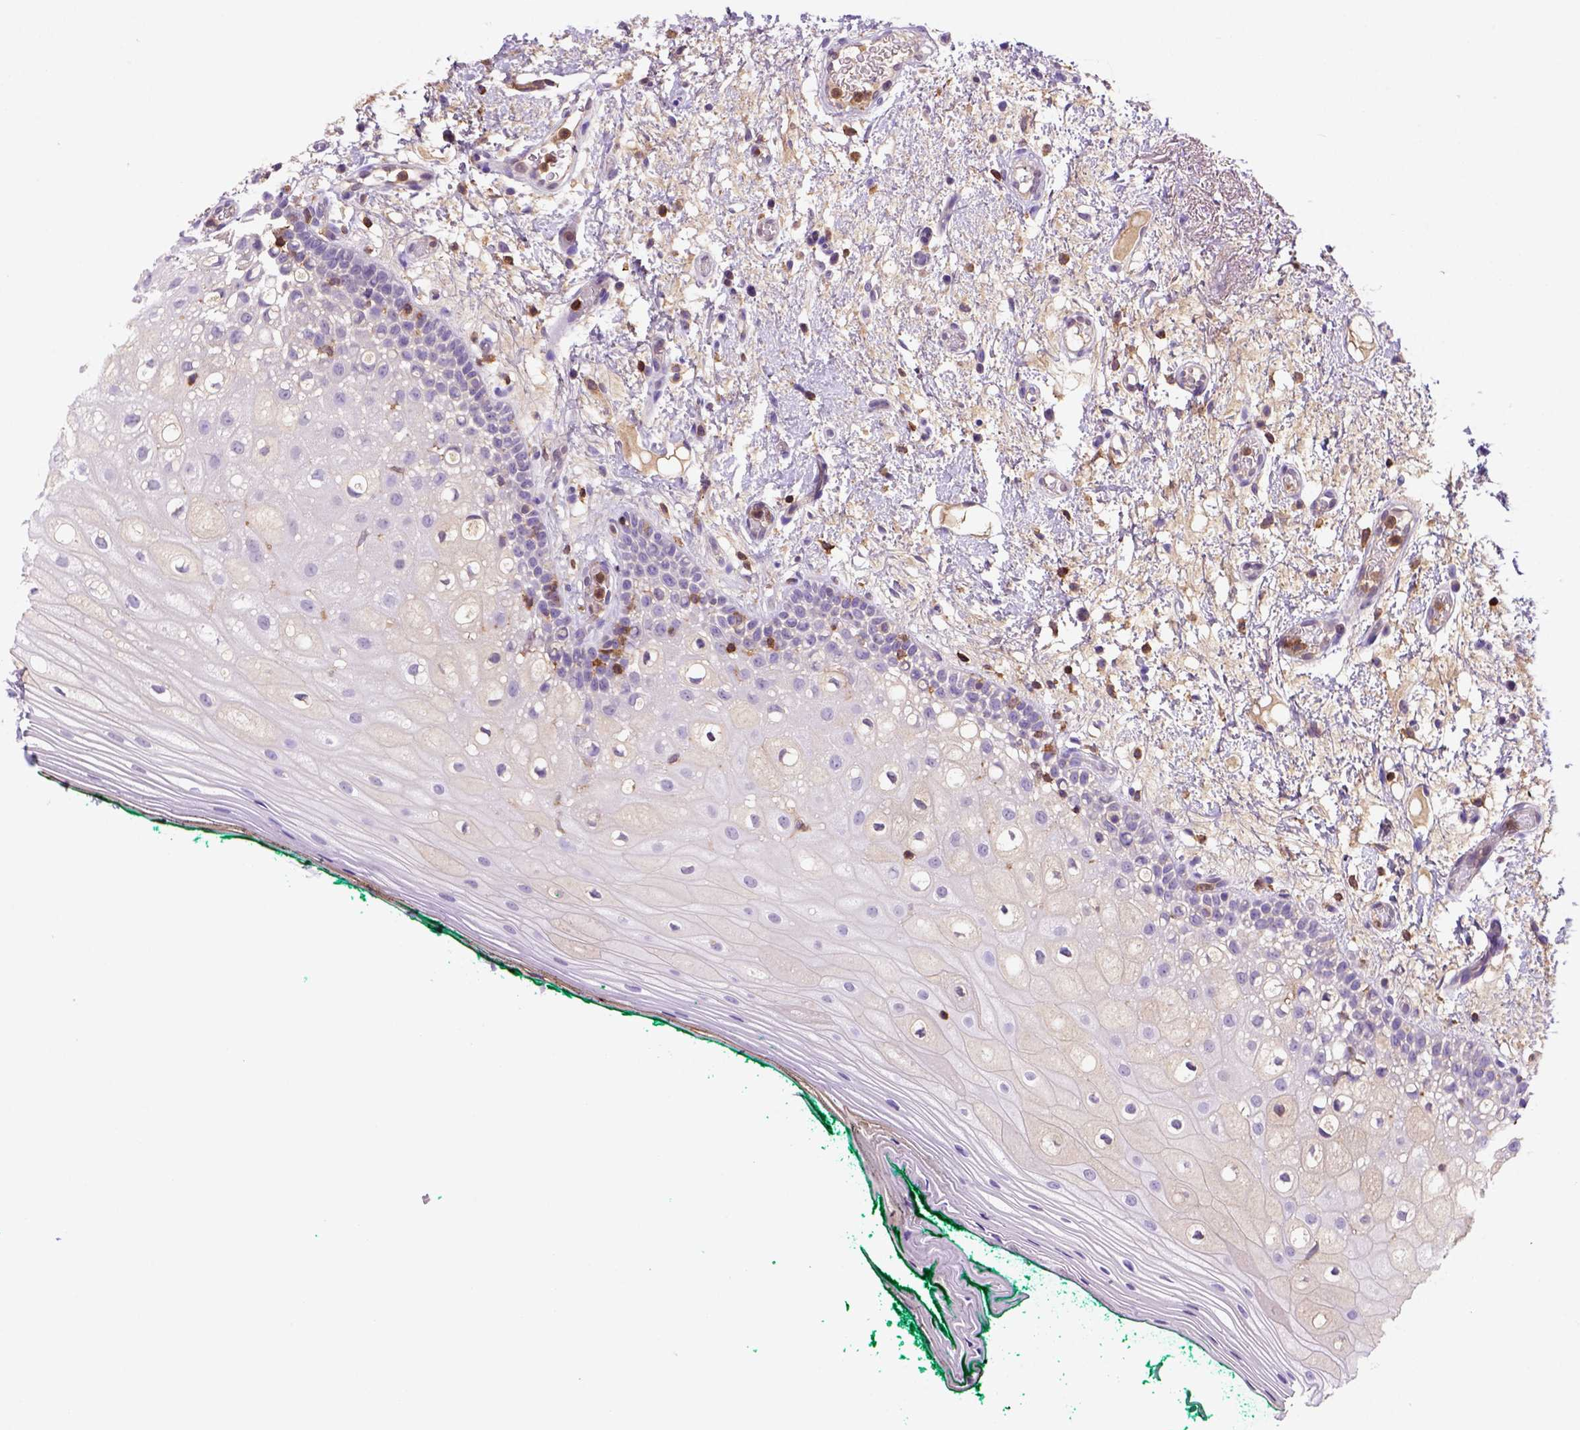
{"staining": {"intensity": "negative", "quantity": "none", "location": "none"}, "tissue": "oral mucosa", "cell_type": "Squamous epithelial cells", "image_type": "normal", "snomed": [{"axis": "morphology", "description": "Normal tissue, NOS"}, {"axis": "topography", "description": "Oral tissue"}], "caption": "Histopathology image shows no protein positivity in squamous epithelial cells of benign oral mucosa.", "gene": "INPP5D", "patient": {"sex": "female", "age": 83}}